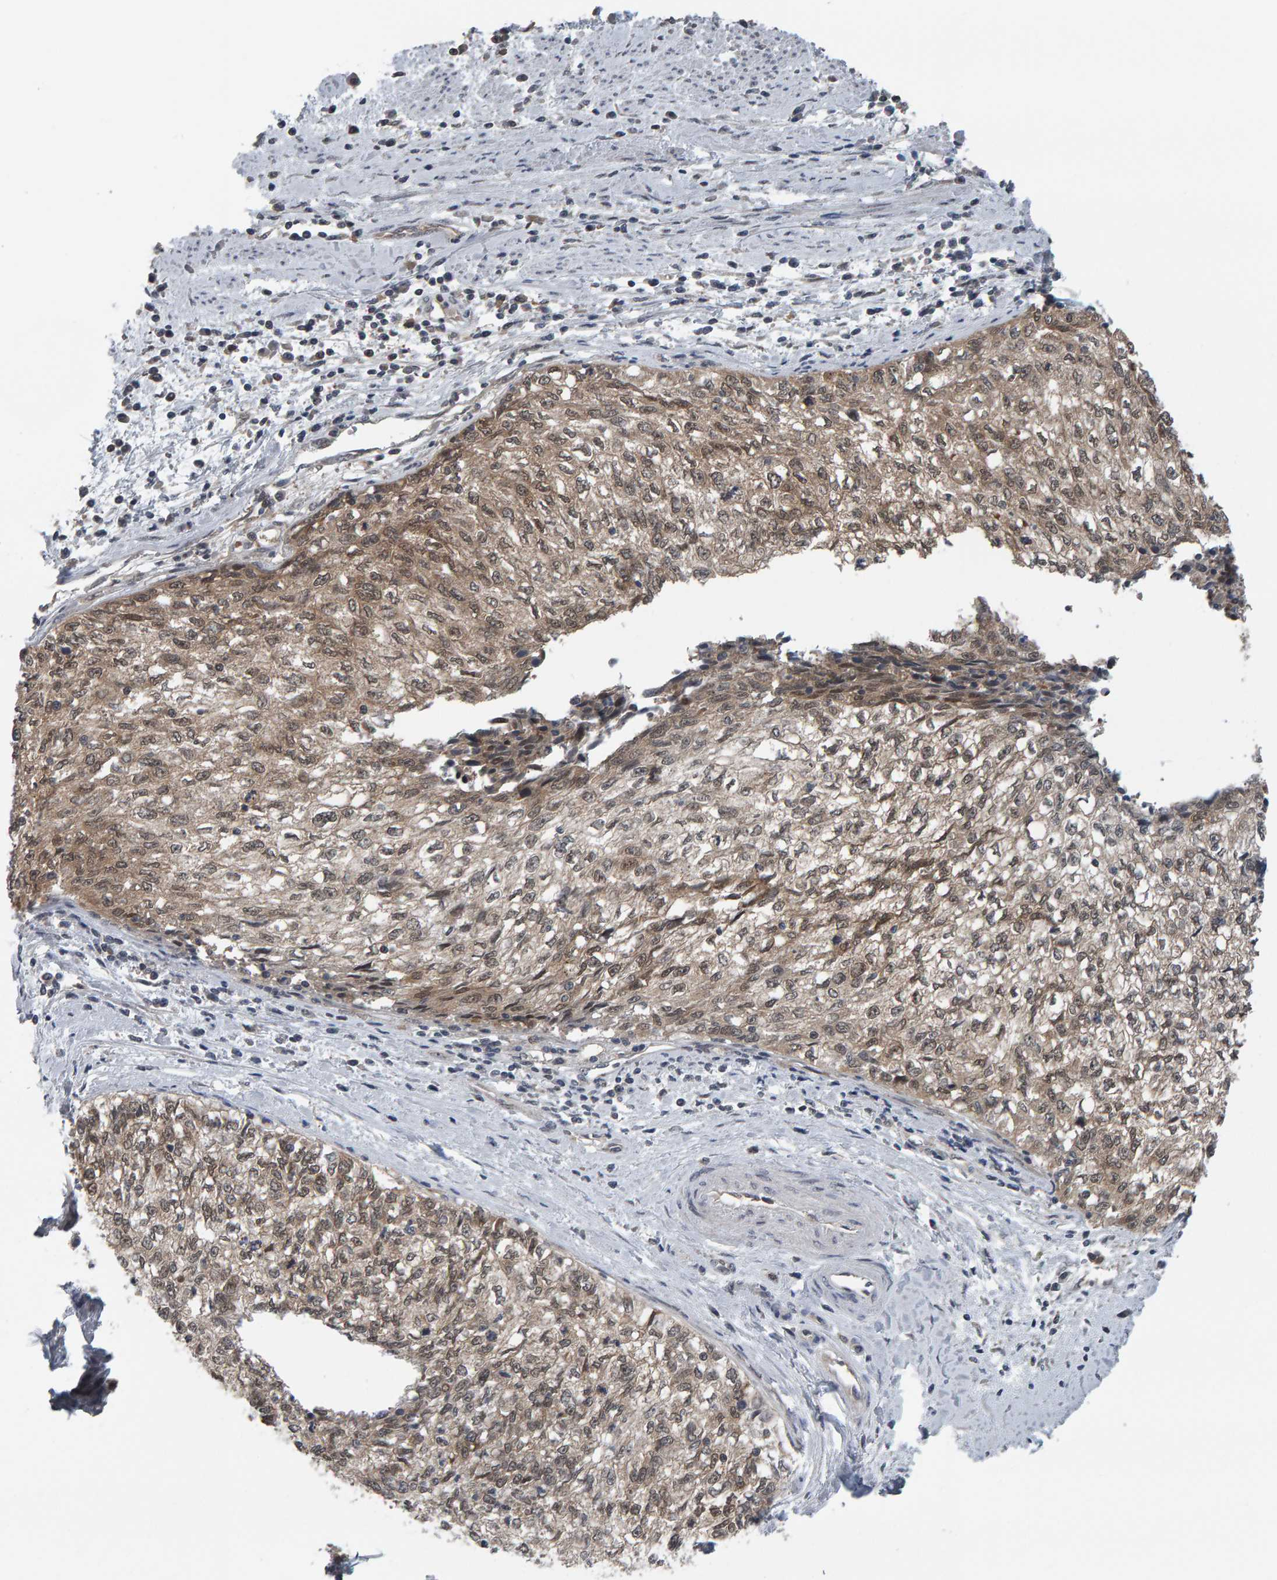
{"staining": {"intensity": "weak", "quantity": ">75%", "location": "cytoplasmic/membranous,nuclear"}, "tissue": "cervical cancer", "cell_type": "Tumor cells", "image_type": "cancer", "snomed": [{"axis": "morphology", "description": "Squamous cell carcinoma, NOS"}, {"axis": "topography", "description": "Cervix"}], "caption": "Cervical squamous cell carcinoma tissue shows weak cytoplasmic/membranous and nuclear expression in approximately >75% of tumor cells", "gene": "COASY", "patient": {"sex": "female", "age": 57}}